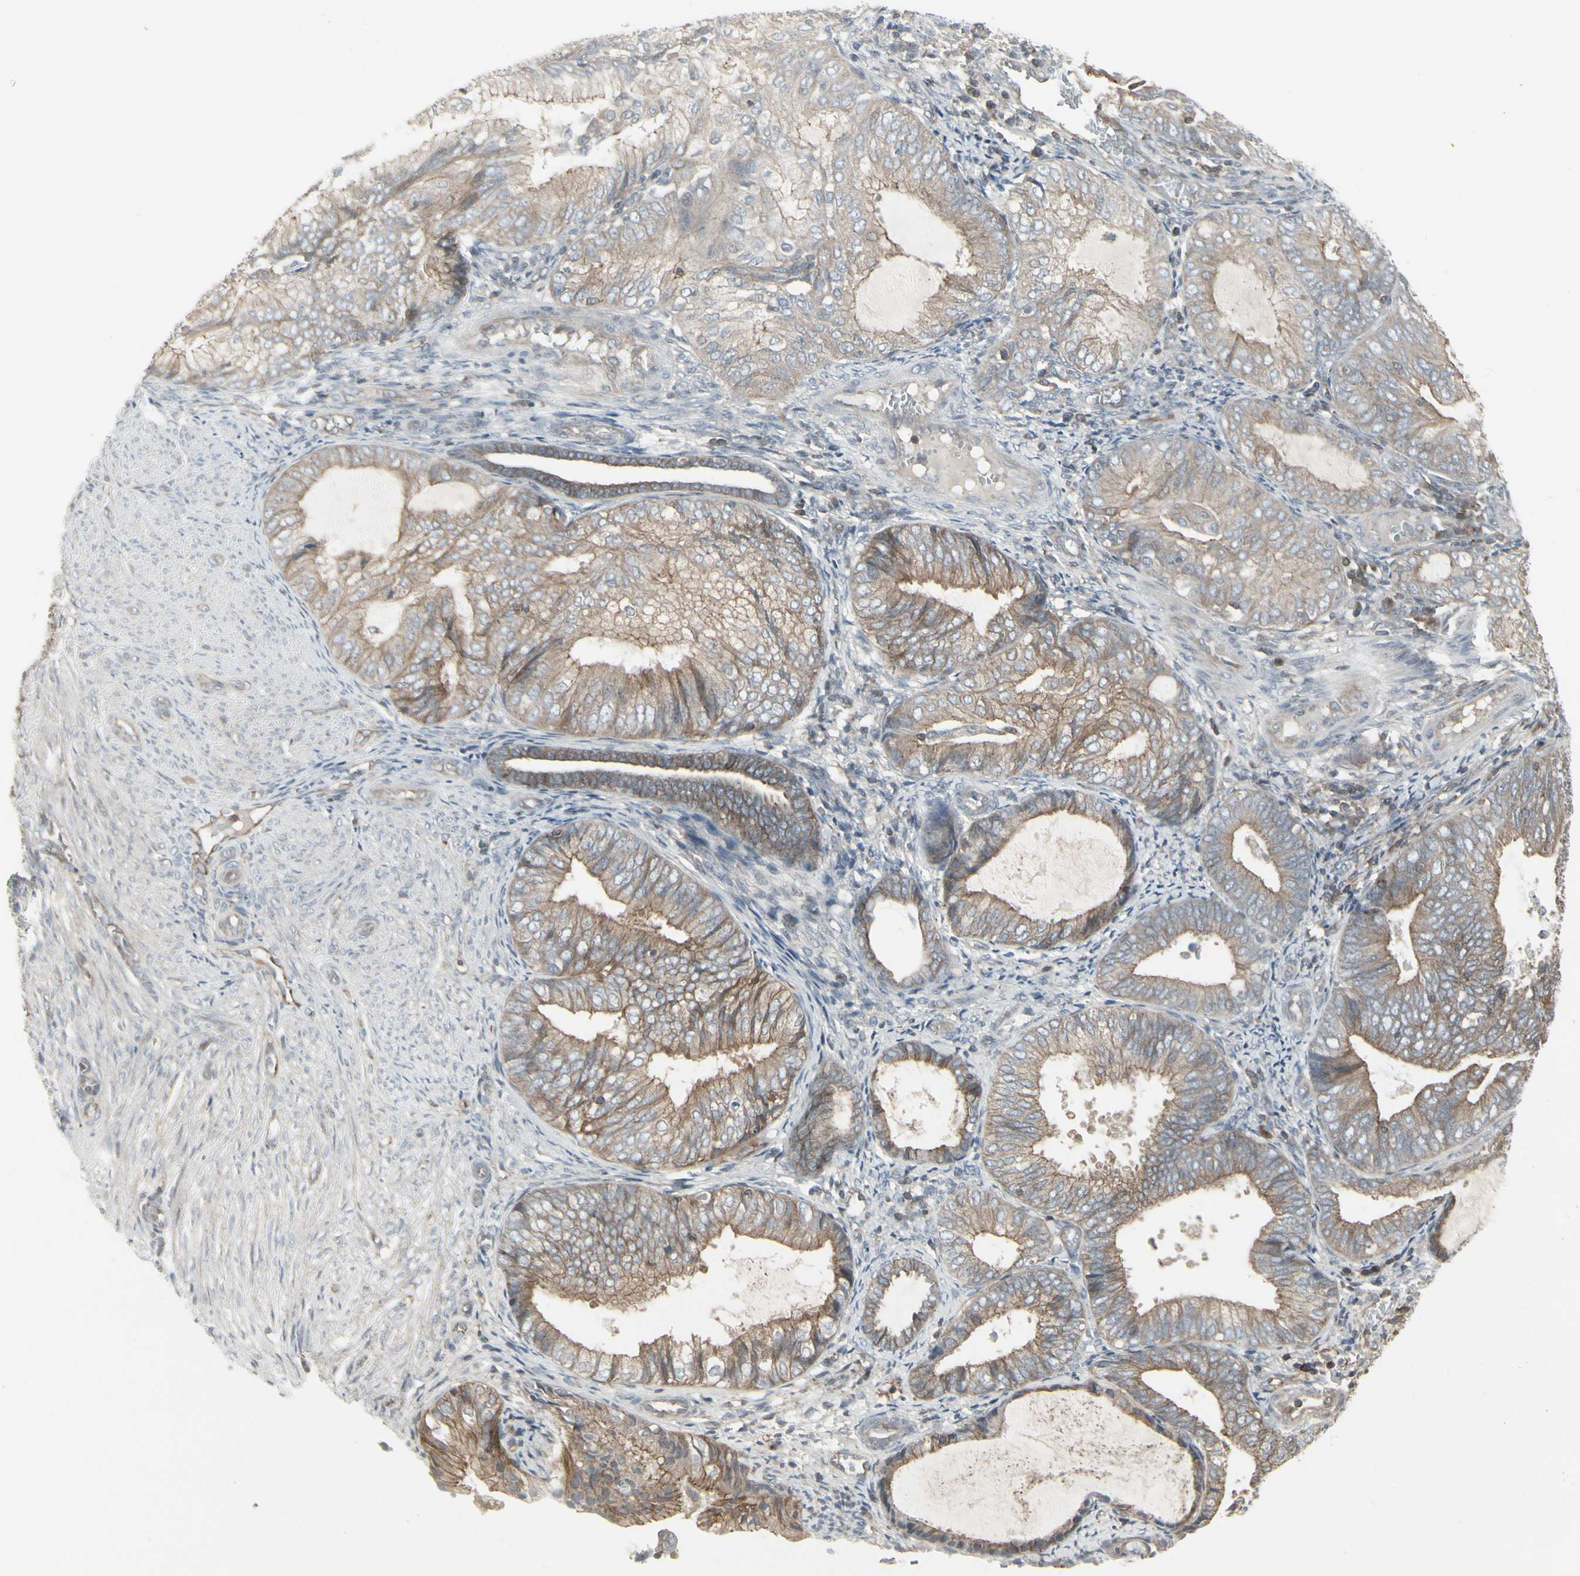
{"staining": {"intensity": "moderate", "quantity": ">75%", "location": "cytoplasmic/membranous"}, "tissue": "endometrial cancer", "cell_type": "Tumor cells", "image_type": "cancer", "snomed": [{"axis": "morphology", "description": "Adenocarcinoma, NOS"}, {"axis": "topography", "description": "Endometrium"}], "caption": "A medium amount of moderate cytoplasmic/membranous positivity is appreciated in approximately >75% of tumor cells in endometrial adenocarcinoma tissue. (brown staining indicates protein expression, while blue staining denotes nuclei).", "gene": "EPS15", "patient": {"sex": "female", "age": 81}}